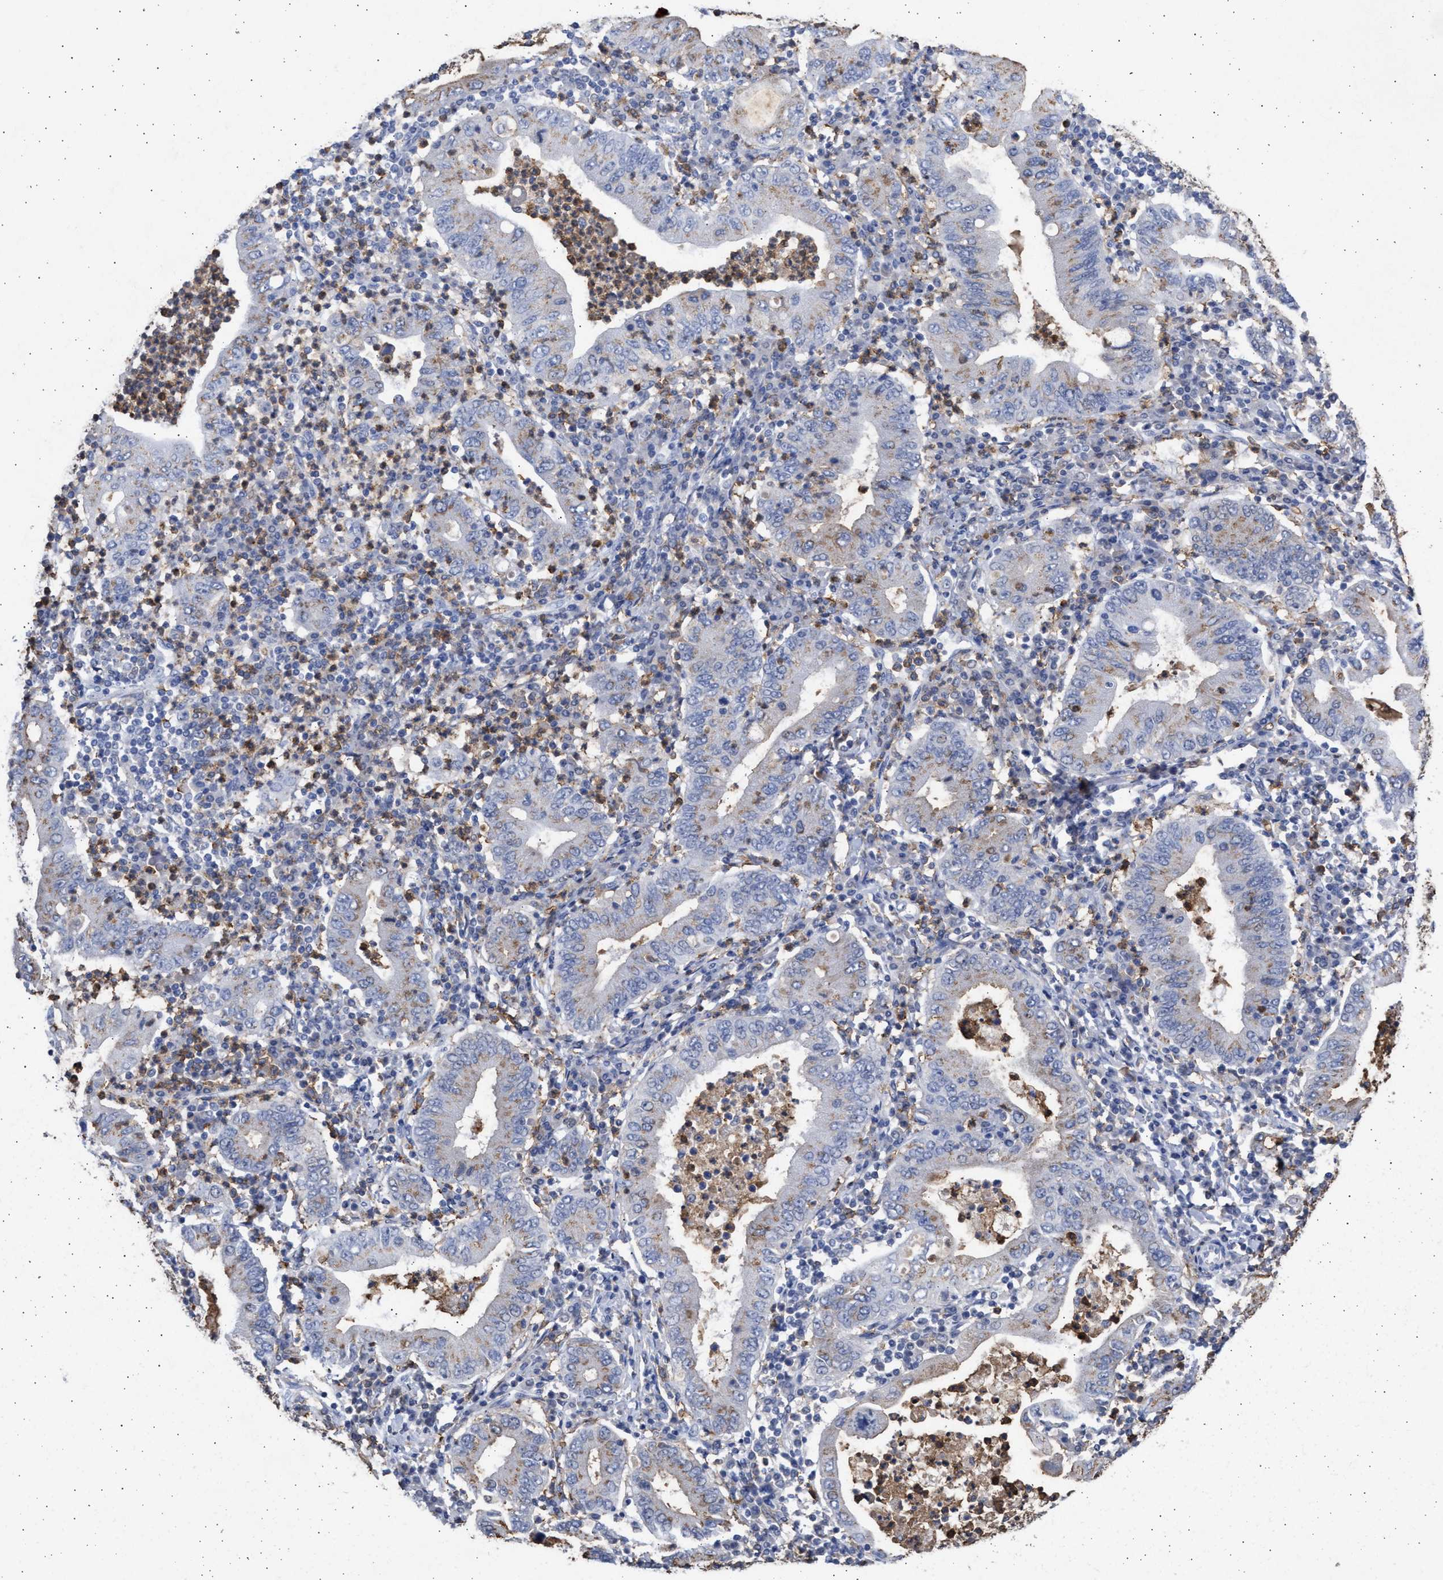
{"staining": {"intensity": "weak", "quantity": "25%-75%", "location": "cytoplasmic/membranous"}, "tissue": "stomach cancer", "cell_type": "Tumor cells", "image_type": "cancer", "snomed": [{"axis": "morphology", "description": "Normal tissue, NOS"}, {"axis": "morphology", "description": "Adenocarcinoma, NOS"}, {"axis": "topography", "description": "Esophagus"}, {"axis": "topography", "description": "Stomach, upper"}, {"axis": "topography", "description": "Peripheral nerve tissue"}], "caption": "An image showing weak cytoplasmic/membranous positivity in about 25%-75% of tumor cells in stomach adenocarcinoma, as visualized by brown immunohistochemical staining.", "gene": "FCER1A", "patient": {"sex": "male", "age": 62}}